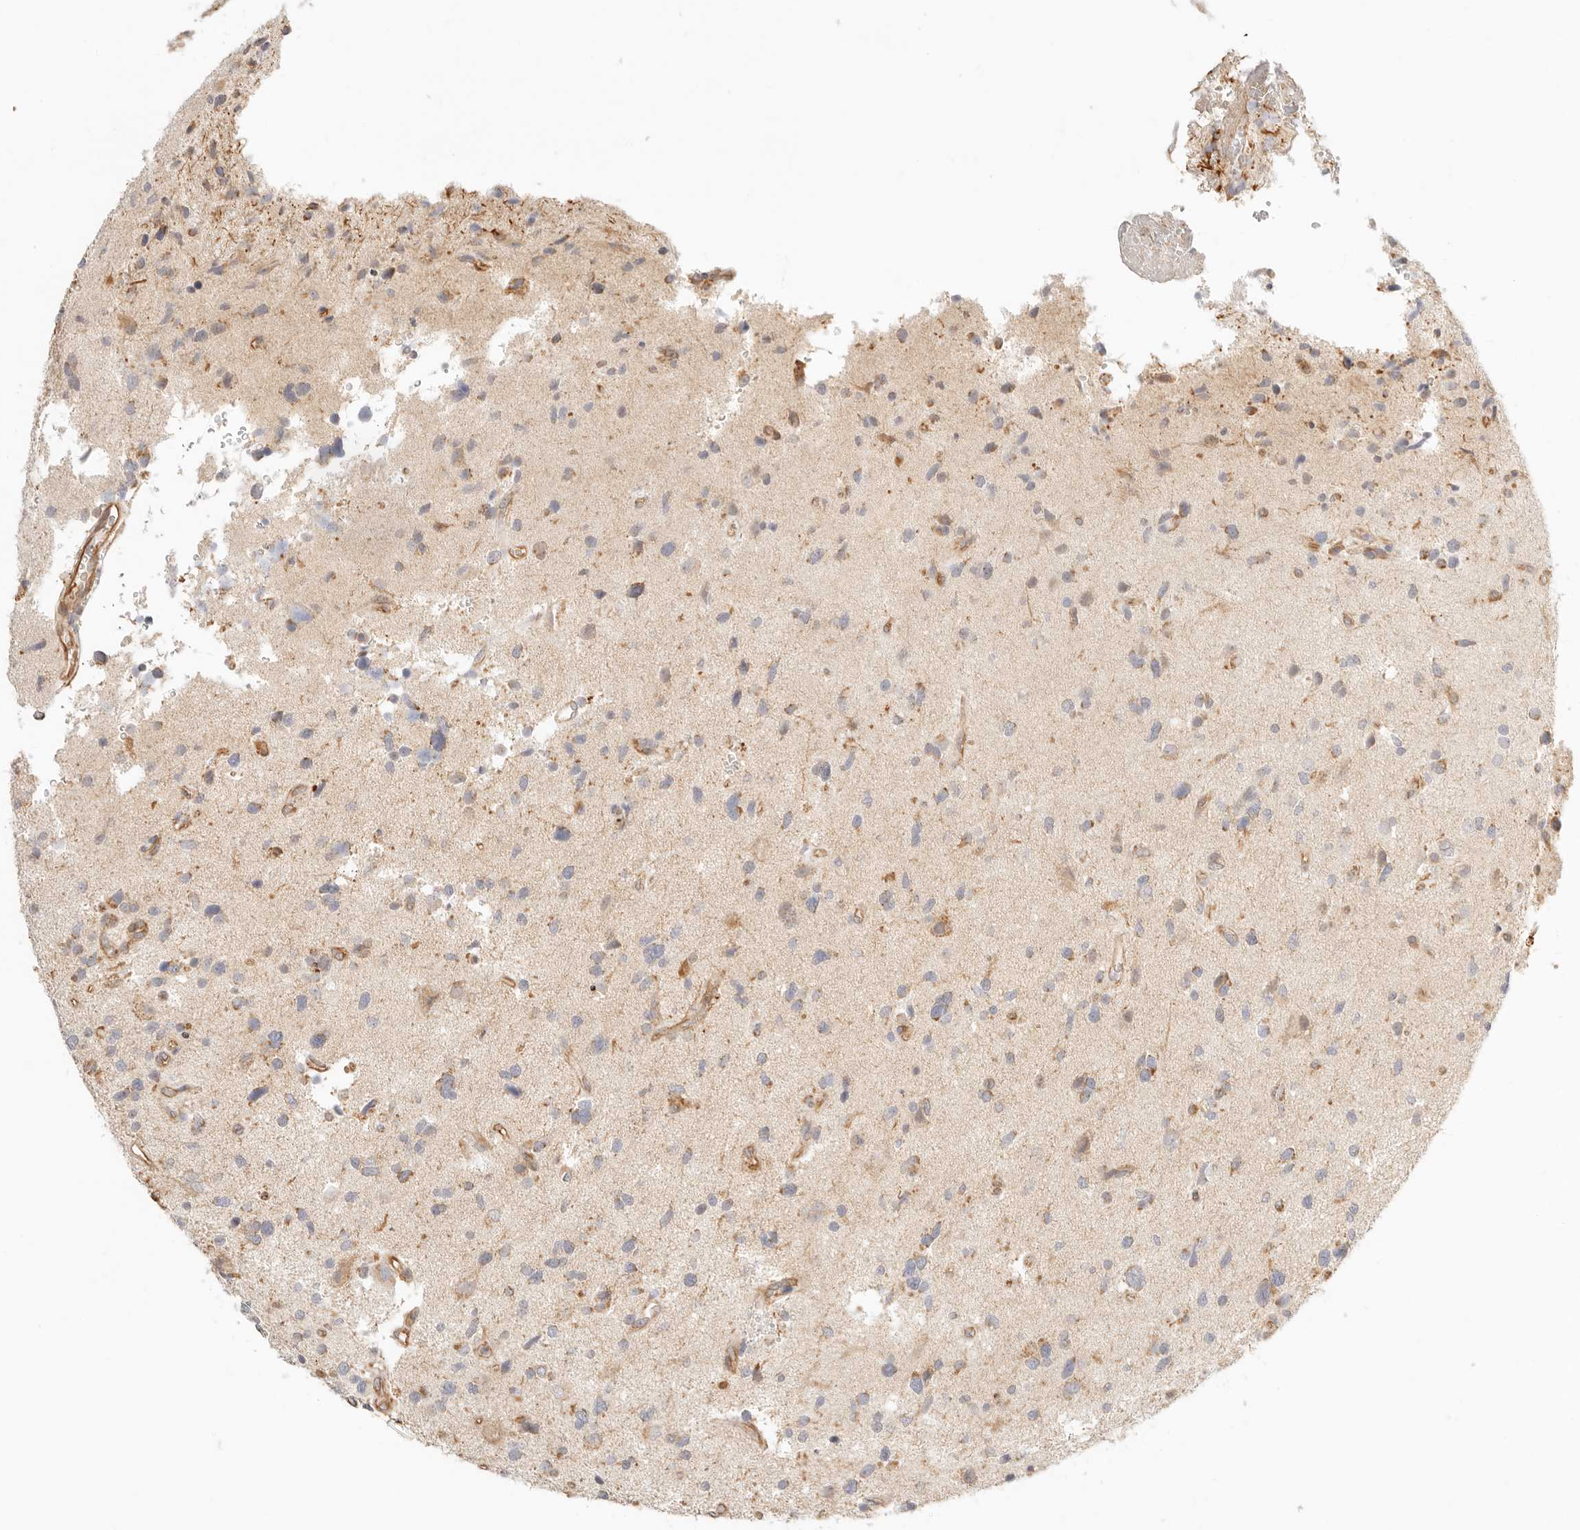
{"staining": {"intensity": "moderate", "quantity": "<25%", "location": "cytoplasmic/membranous"}, "tissue": "glioma", "cell_type": "Tumor cells", "image_type": "cancer", "snomed": [{"axis": "morphology", "description": "Glioma, malignant, High grade"}, {"axis": "topography", "description": "Brain"}], "caption": "Protein analysis of glioma tissue reveals moderate cytoplasmic/membranous staining in about <25% of tumor cells. Immunohistochemistry (ihc) stains the protein in brown and the nuclei are stained blue.", "gene": "ZC3H11A", "patient": {"sex": "male", "age": 33}}